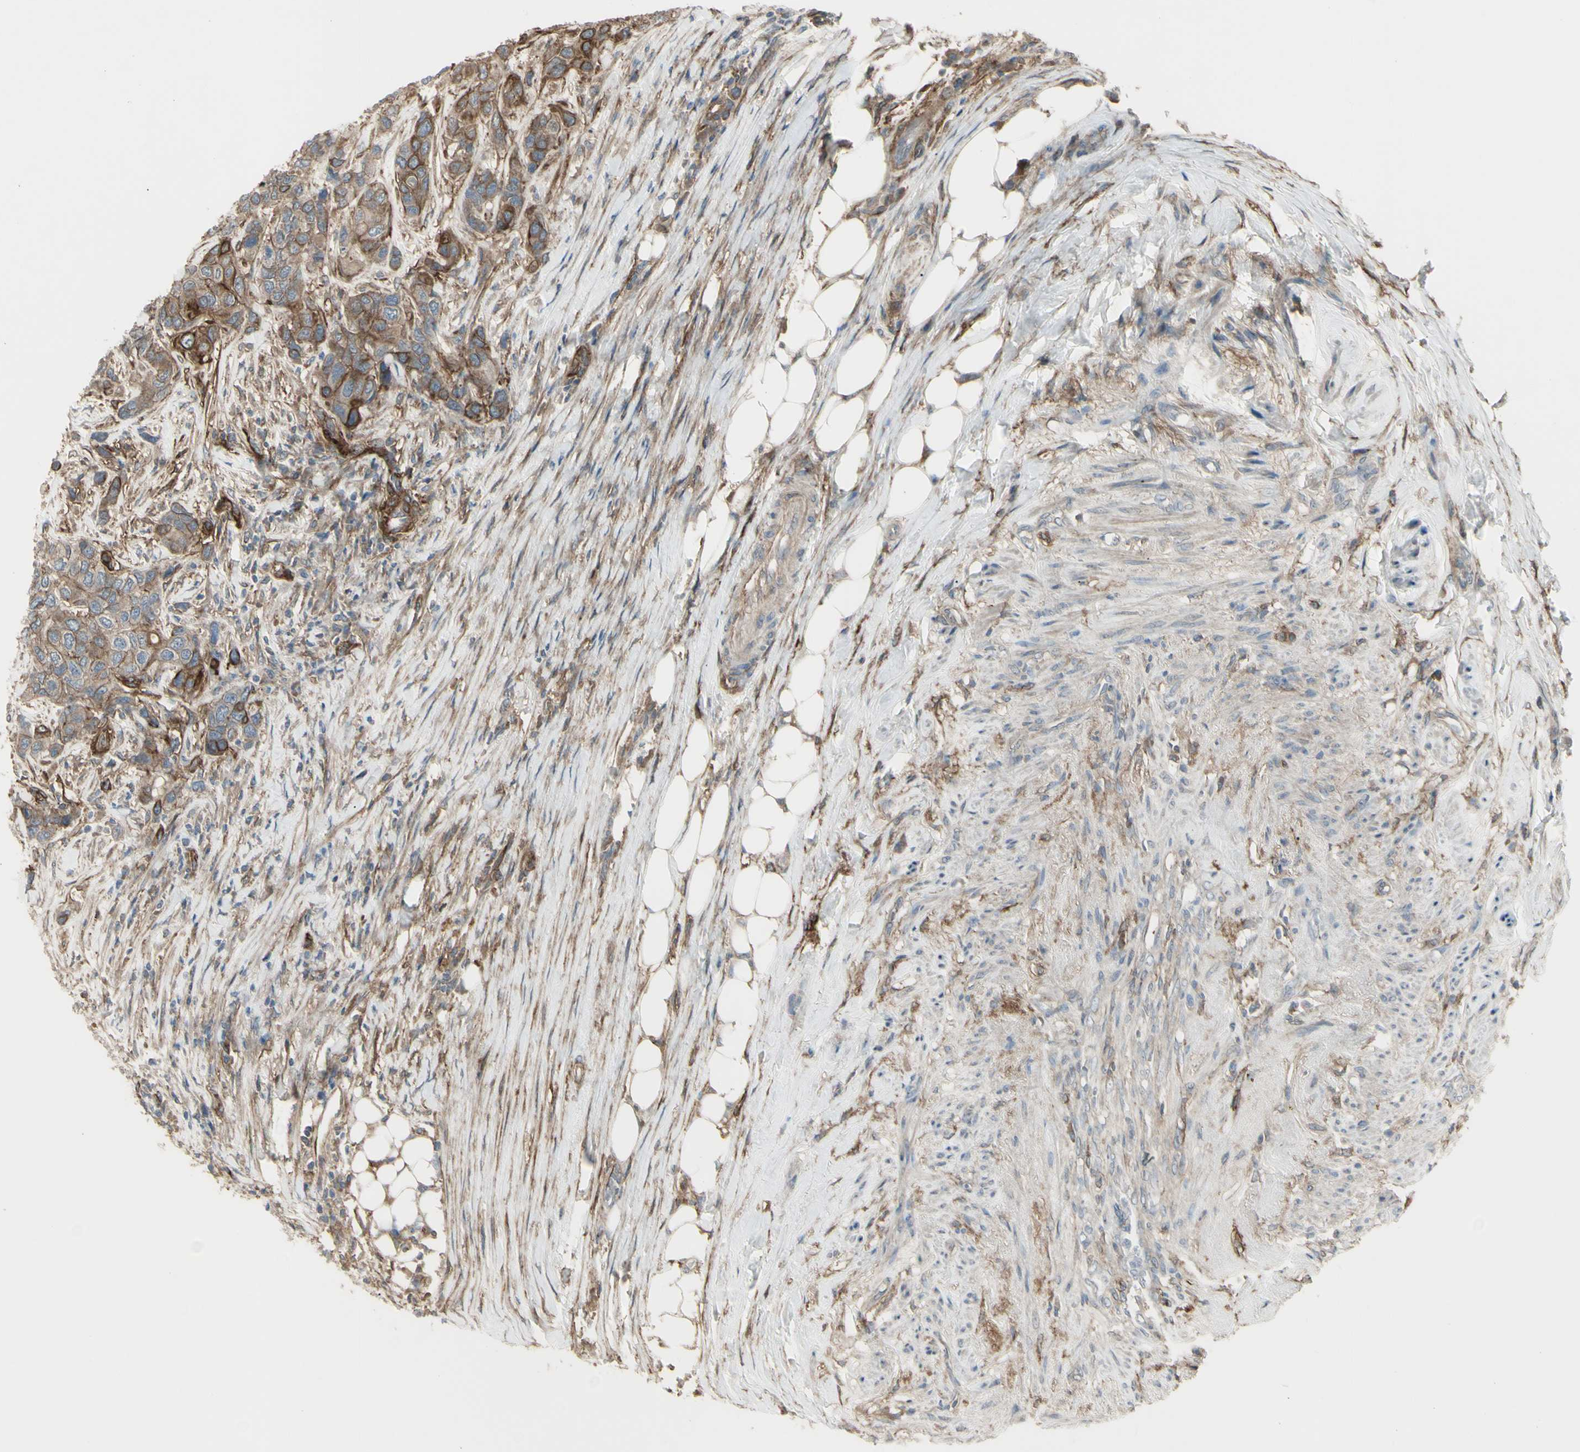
{"staining": {"intensity": "moderate", "quantity": "25%-75%", "location": "cytoplasmic/membranous"}, "tissue": "urothelial cancer", "cell_type": "Tumor cells", "image_type": "cancer", "snomed": [{"axis": "morphology", "description": "Urothelial carcinoma, High grade"}, {"axis": "topography", "description": "Urinary bladder"}], "caption": "A photomicrograph of urothelial cancer stained for a protein demonstrates moderate cytoplasmic/membranous brown staining in tumor cells.", "gene": "CD276", "patient": {"sex": "female", "age": 56}}